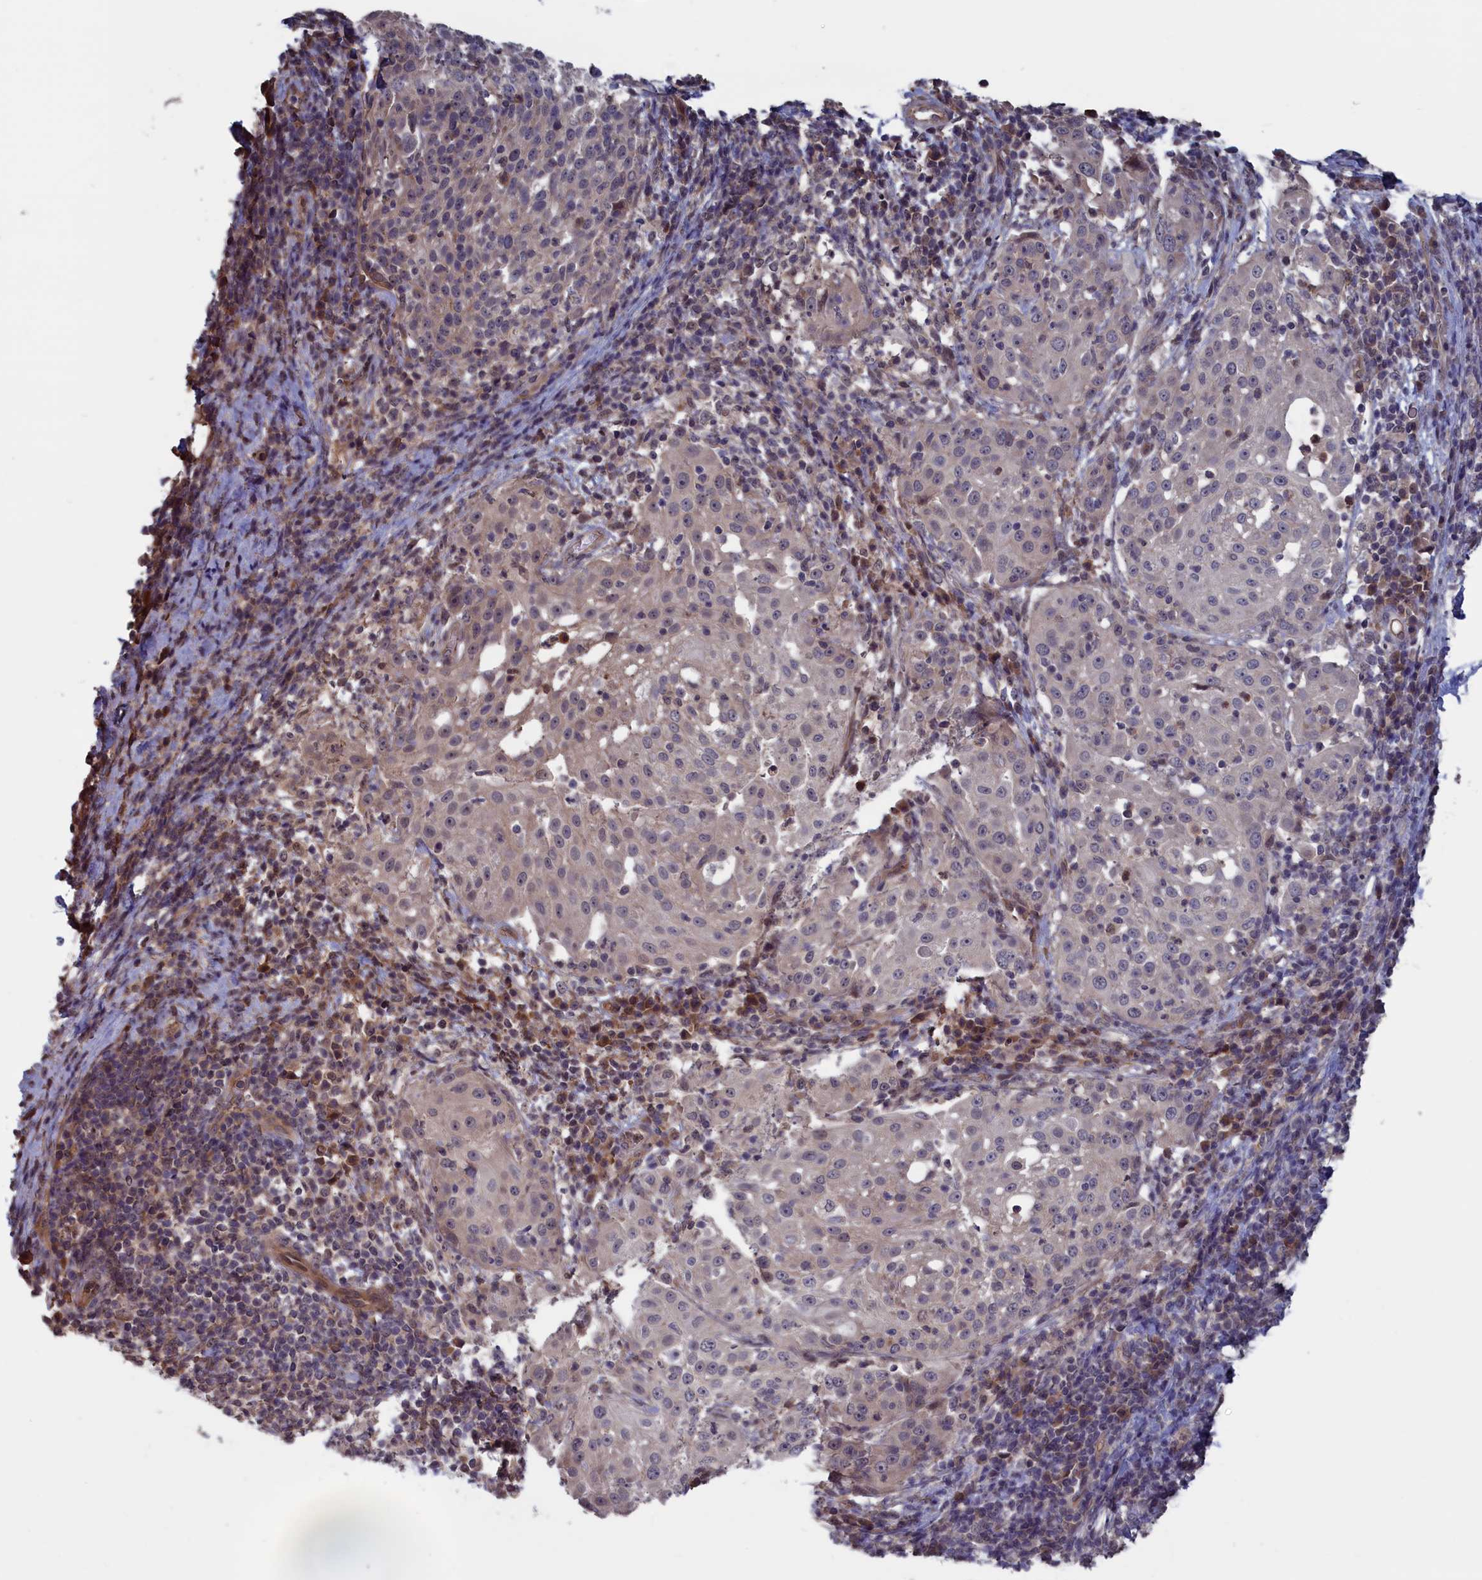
{"staining": {"intensity": "negative", "quantity": "none", "location": "none"}, "tissue": "cervical cancer", "cell_type": "Tumor cells", "image_type": "cancer", "snomed": [{"axis": "morphology", "description": "Squamous cell carcinoma, NOS"}, {"axis": "topography", "description": "Cervix"}], "caption": "High magnification brightfield microscopy of cervical cancer (squamous cell carcinoma) stained with DAB (brown) and counterstained with hematoxylin (blue): tumor cells show no significant expression.", "gene": "PLP2", "patient": {"sex": "female", "age": 57}}